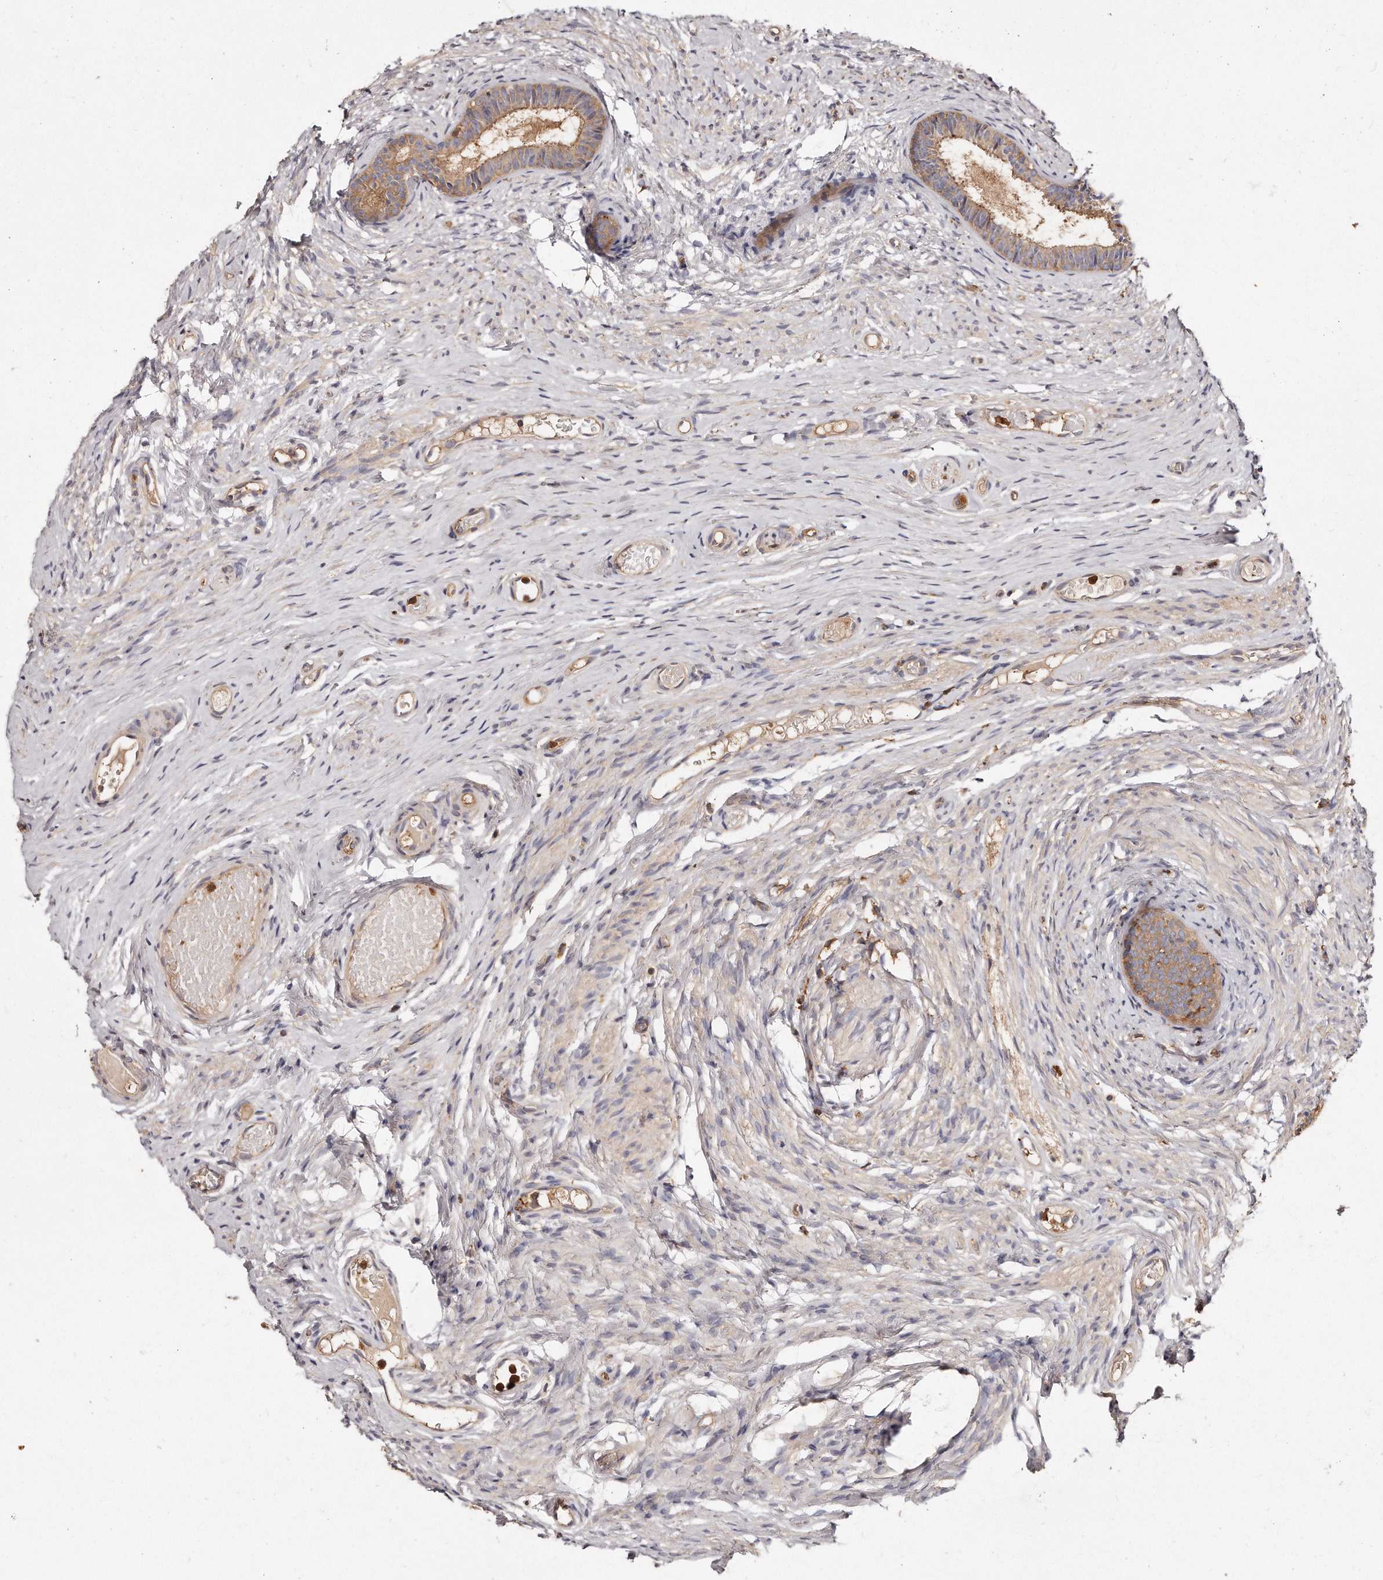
{"staining": {"intensity": "weak", "quantity": ">75%", "location": "cytoplasmic/membranous"}, "tissue": "epididymis", "cell_type": "Glandular cells", "image_type": "normal", "snomed": [{"axis": "morphology", "description": "Normal tissue, NOS"}, {"axis": "topography", "description": "Epididymis"}], "caption": "Protein staining displays weak cytoplasmic/membranous expression in about >75% of glandular cells in benign epididymis. (Brightfield microscopy of DAB IHC at high magnification).", "gene": "CAP1", "patient": {"sex": "male", "age": 9}}